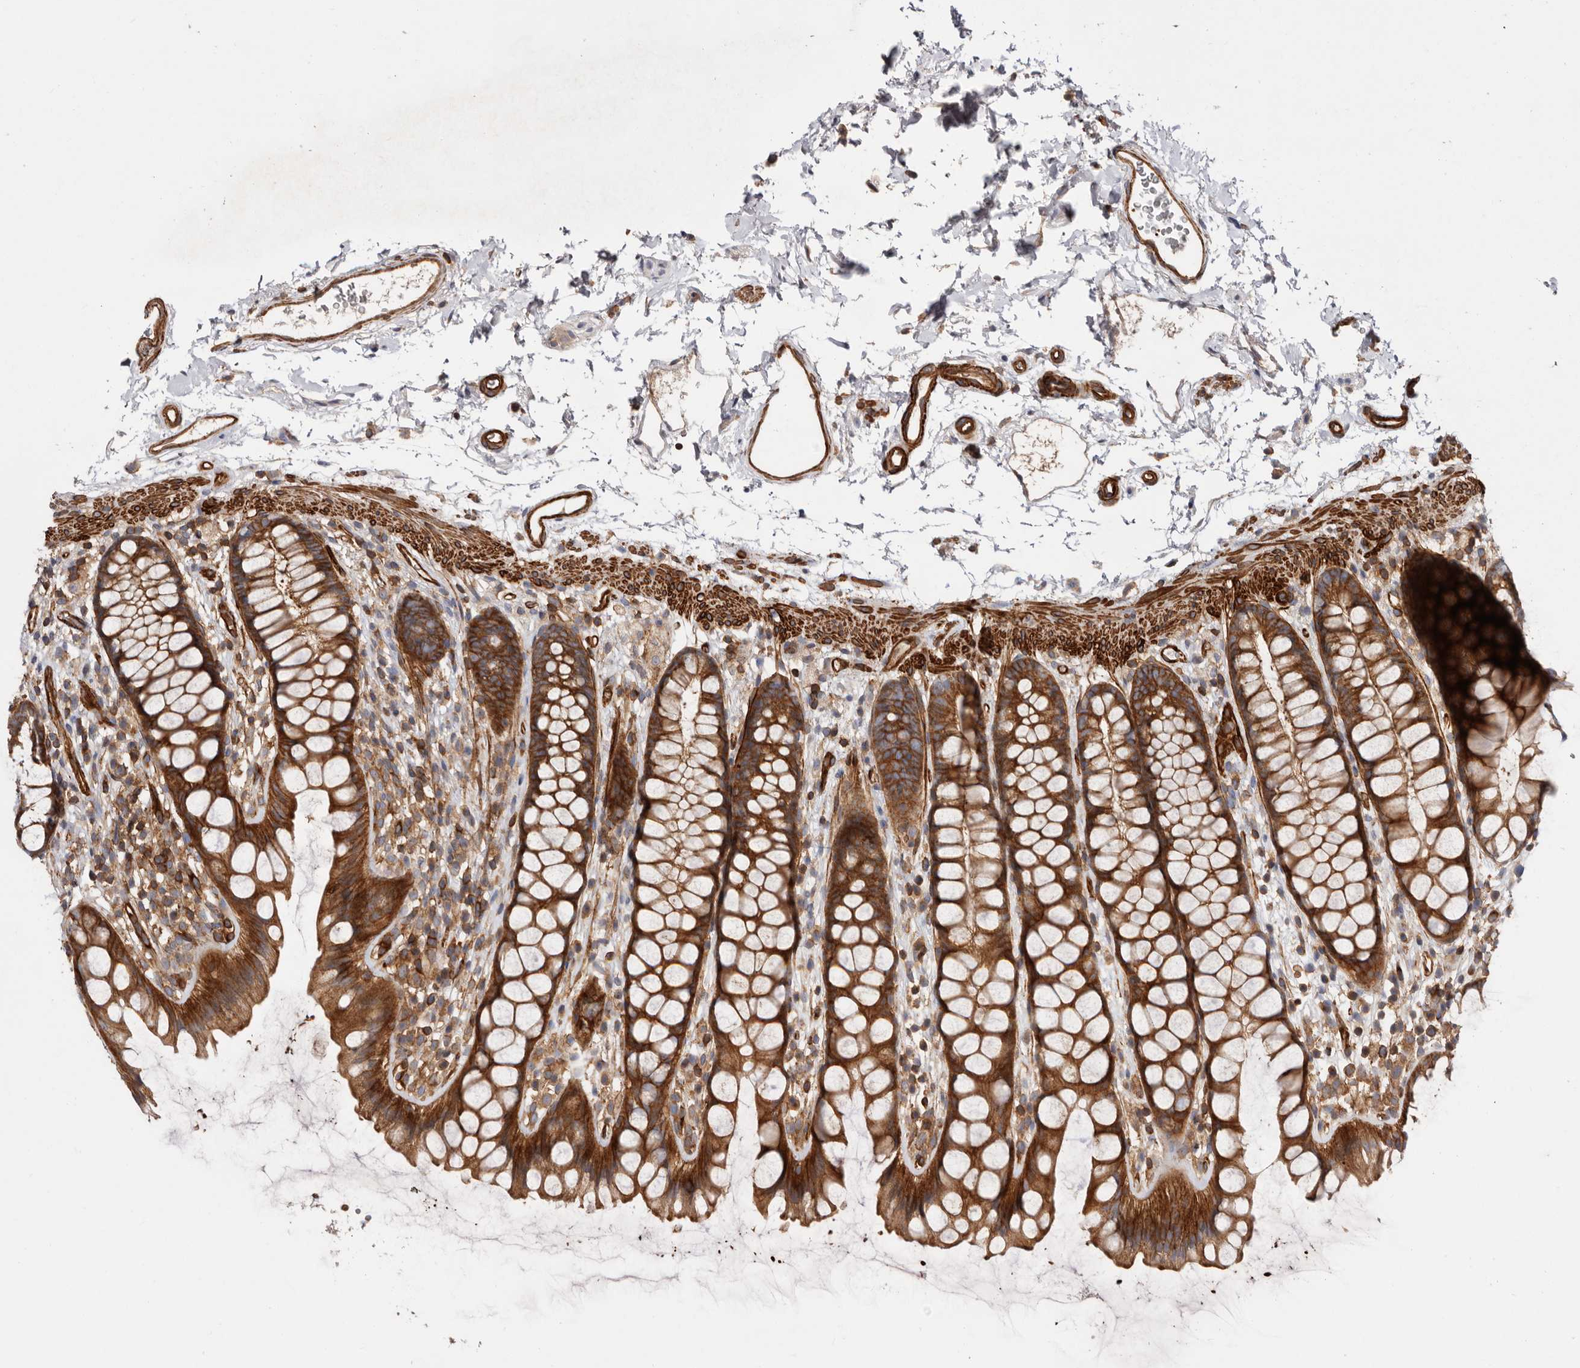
{"staining": {"intensity": "strong", "quantity": ">75%", "location": "cytoplasmic/membranous"}, "tissue": "rectum", "cell_type": "Glandular cells", "image_type": "normal", "snomed": [{"axis": "morphology", "description": "Normal tissue, NOS"}, {"axis": "topography", "description": "Rectum"}], "caption": "The image exhibits a brown stain indicating the presence of a protein in the cytoplasmic/membranous of glandular cells in rectum.", "gene": "TMC7", "patient": {"sex": "female", "age": 65}}